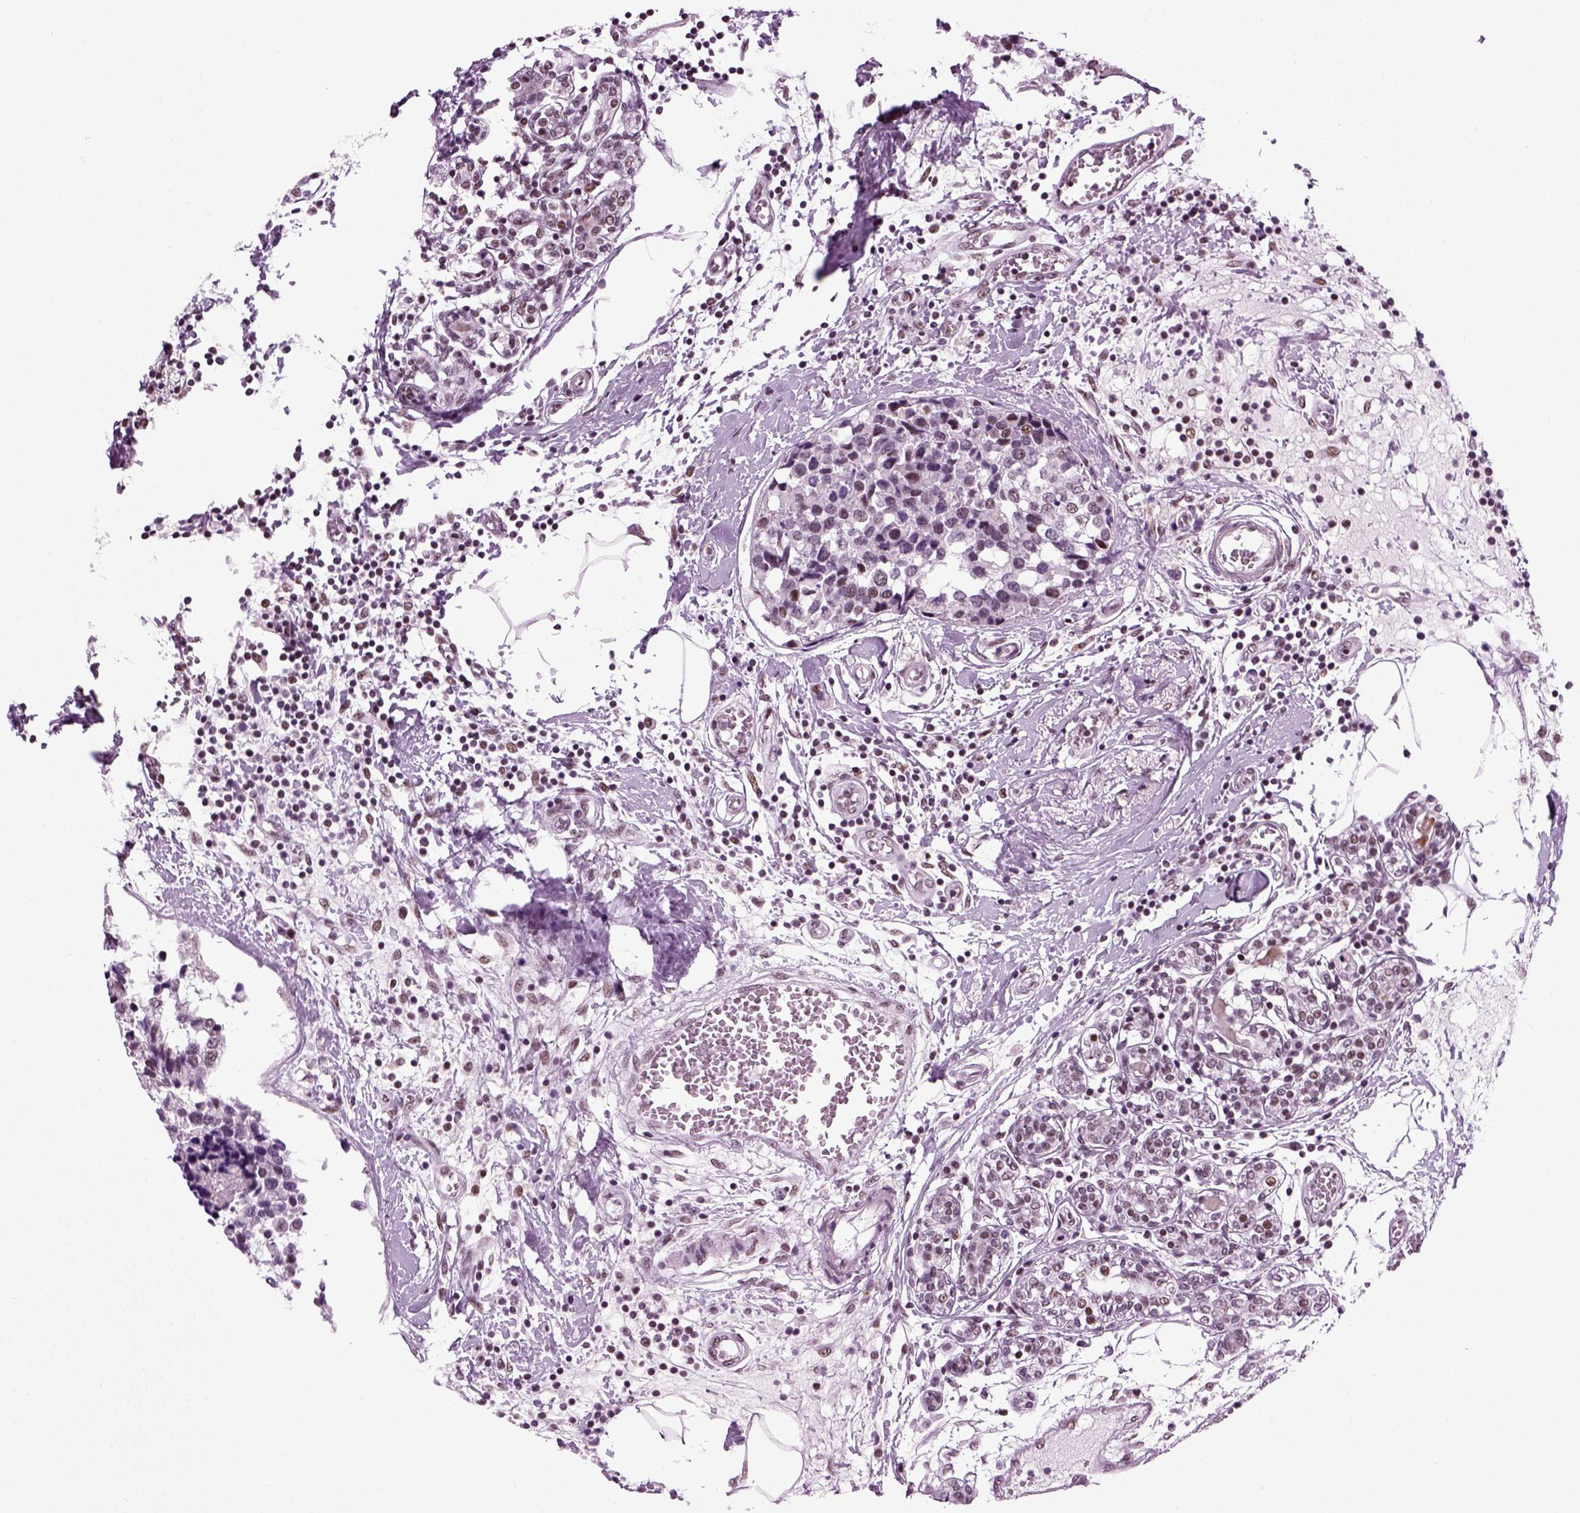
{"staining": {"intensity": "moderate", "quantity": "<25%", "location": "nuclear"}, "tissue": "breast cancer", "cell_type": "Tumor cells", "image_type": "cancer", "snomed": [{"axis": "morphology", "description": "Lobular carcinoma"}, {"axis": "topography", "description": "Breast"}], "caption": "Breast cancer (lobular carcinoma) tissue demonstrates moderate nuclear positivity in about <25% of tumor cells", "gene": "RCOR3", "patient": {"sex": "female", "age": 59}}